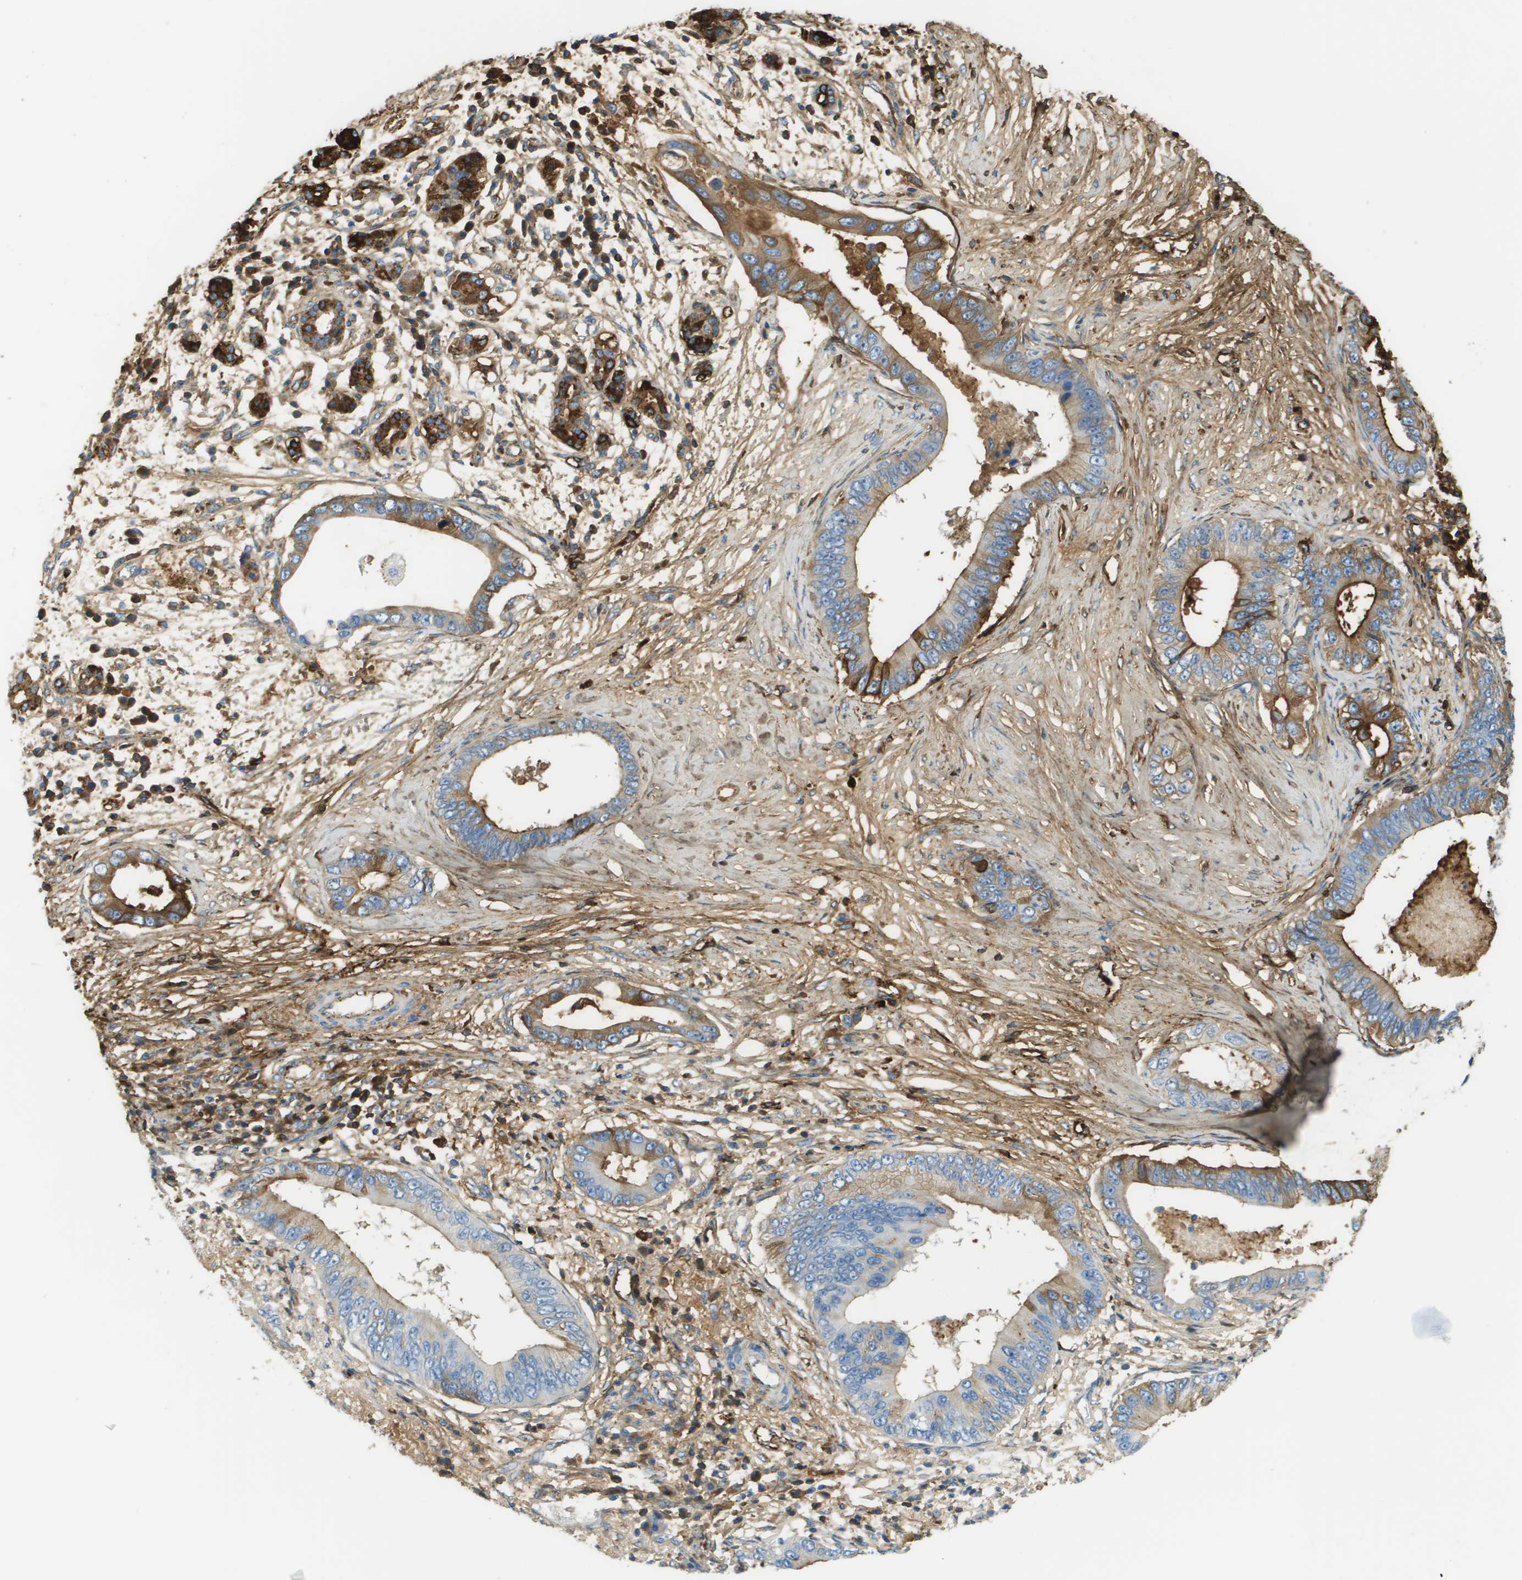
{"staining": {"intensity": "moderate", "quantity": "25%-75%", "location": "cytoplasmic/membranous"}, "tissue": "pancreatic cancer", "cell_type": "Tumor cells", "image_type": "cancer", "snomed": [{"axis": "morphology", "description": "Adenocarcinoma, NOS"}, {"axis": "topography", "description": "Pancreas"}], "caption": "A brown stain labels moderate cytoplasmic/membranous staining of a protein in pancreatic cancer (adenocarcinoma) tumor cells. (DAB (3,3'-diaminobenzidine) IHC, brown staining for protein, blue staining for nuclei).", "gene": "DCN", "patient": {"sex": "male", "age": 77}}